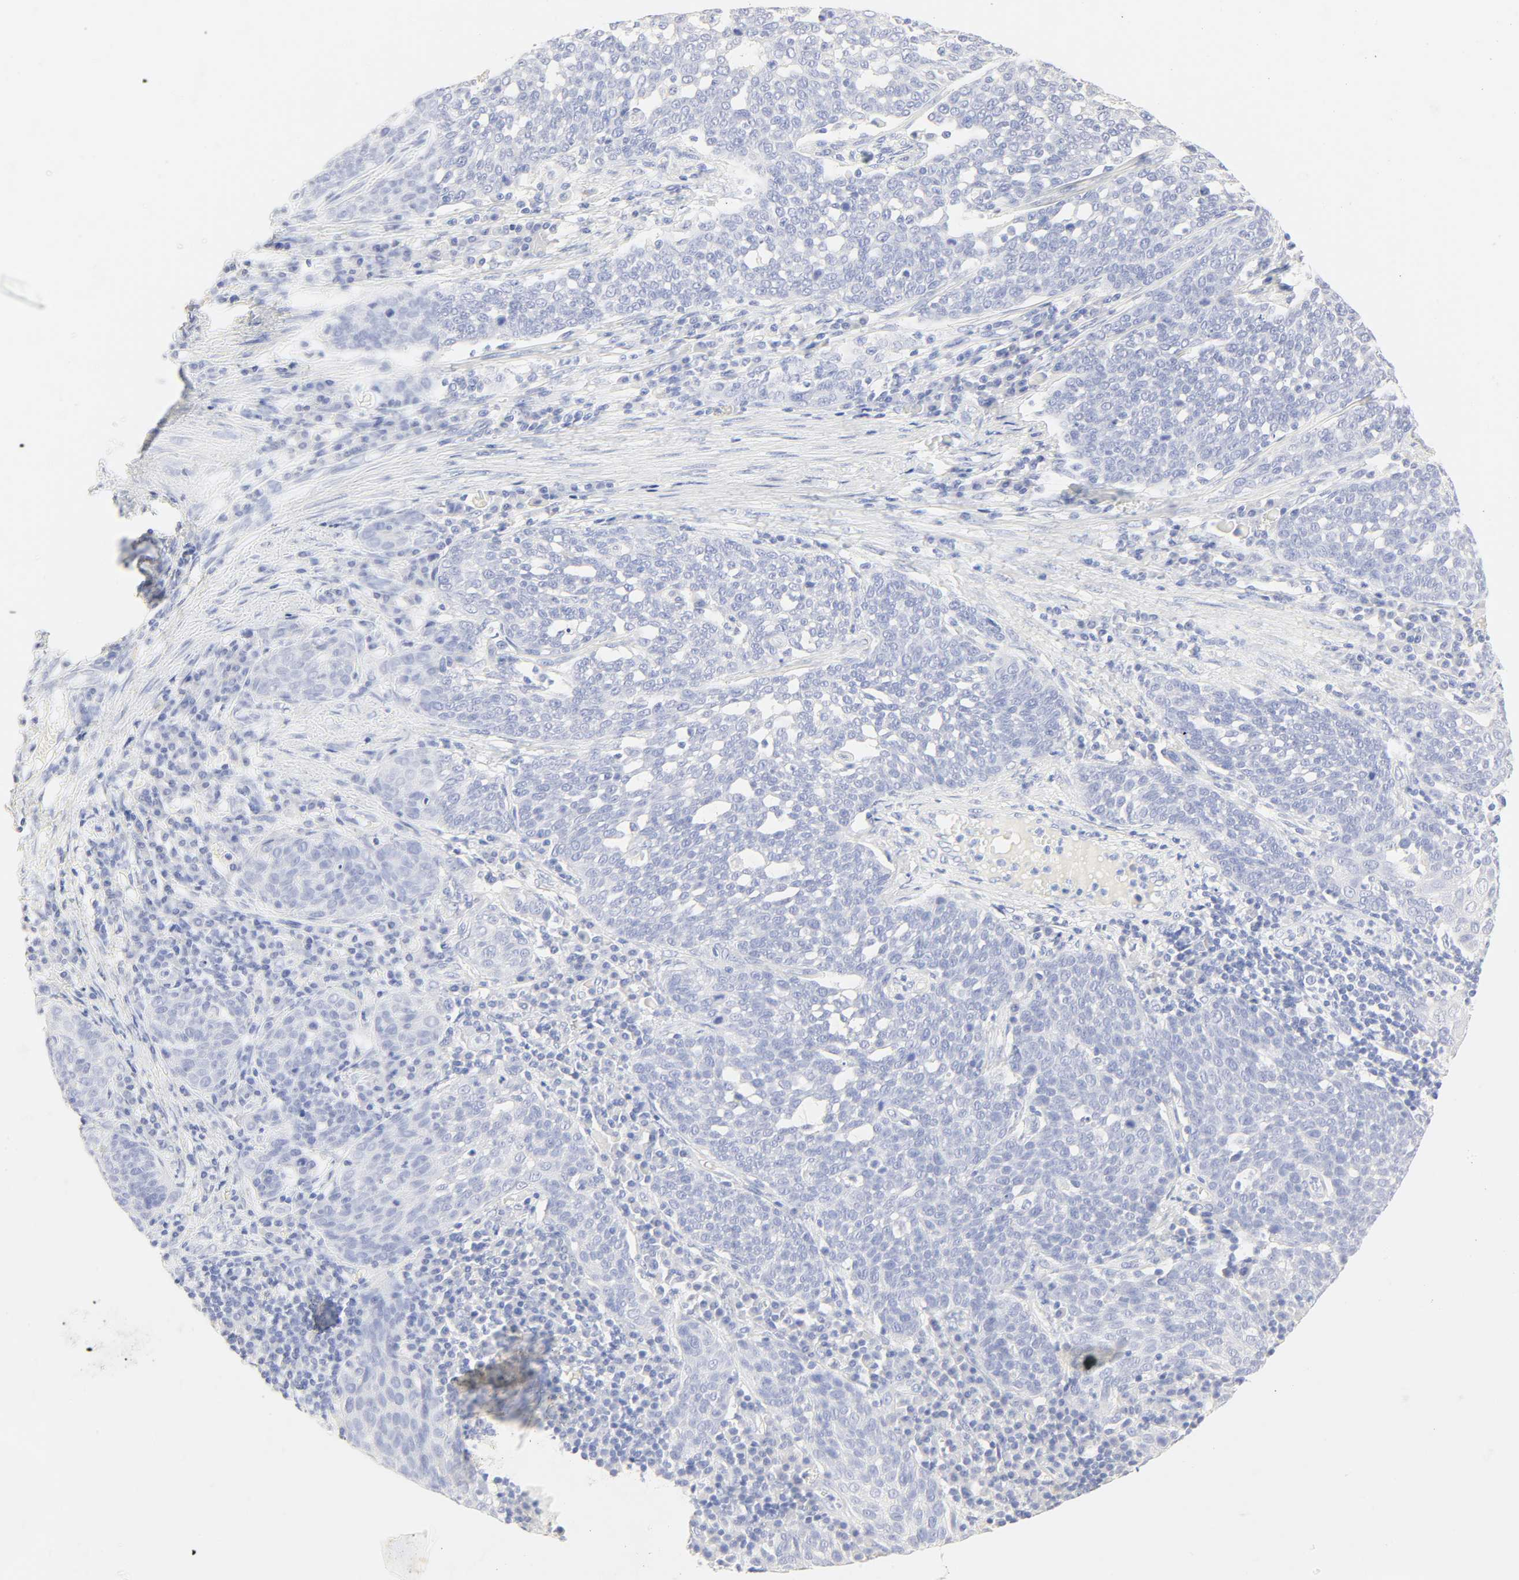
{"staining": {"intensity": "negative", "quantity": "none", "location": "none"}, "tissue": "cervical cancer", "cell_type": "Tumor cells", "image_type": "cancer", "snomed": [{"axis": "morphology", "description": "Squamous cell carcinoma, NOS"}, {"axis": "topography", "description": "Cervix"}], "caption": "This image is of squamous cell carcinoma (cervical) stained with immunohistochemistry to label a protein in brown with the nuclei are counter-stained blue. There is no positivity in tumor cells. (Stains: DAB (3,3'-diaminobenzidine) IHC with hematoxylin counter stain, Microscopy: brightfield microscopy at high magnification).", "gene": "SLCO1B3", "patient": {"sex": "female", "age": 34}}